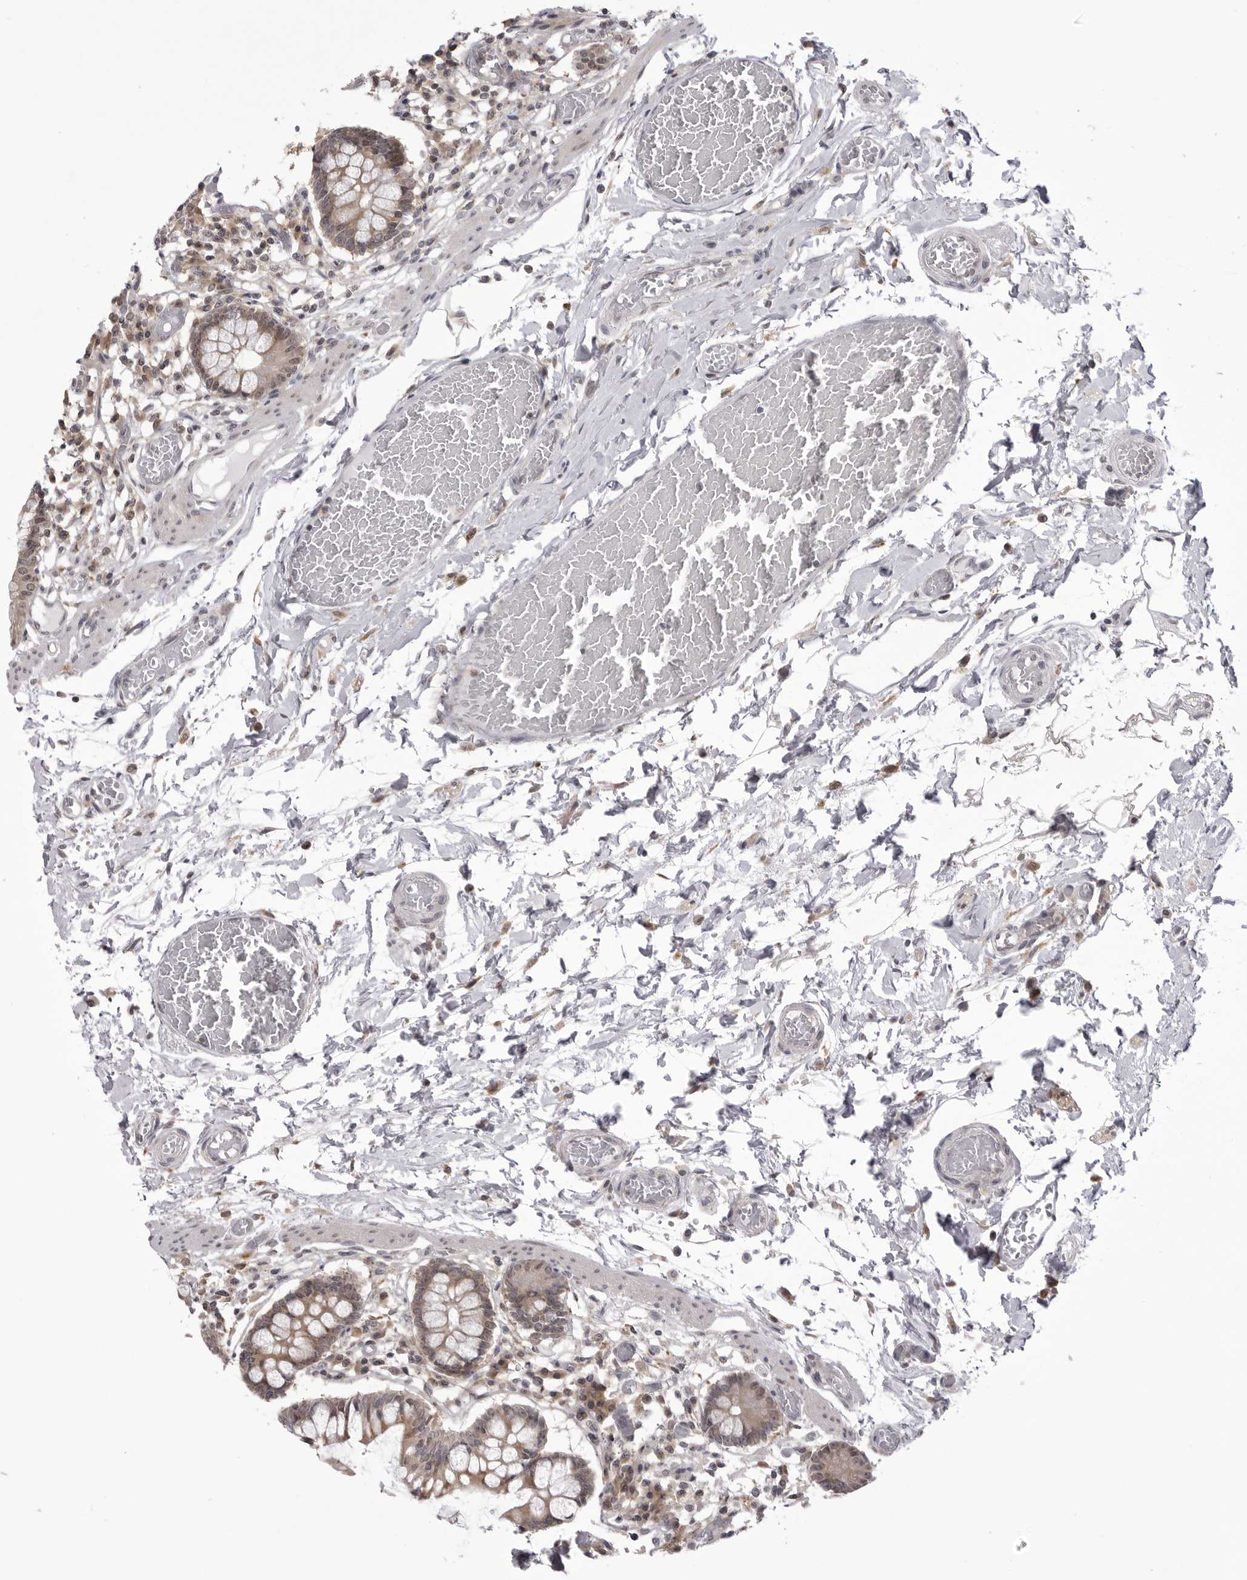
{"staining": {"intensity": "weak", "quantity": ">75%", "location": "cytoplasmic/membranous"}, "tissue": "small intestine", "cell_type": "Glandular cells", "image_type": "normal", "snomed": [{"axis": "morphology", "description": "Normal tissue, NOS"}, {"axis": "topography", "description": "Small intestine"}], "caption": "Immunohistochemical staining of unremarkable small intestine displays >75% levels of weak cytoplasmic/membranous protein expression in about >75% of glandular cells.", "gene": "PTK2B", "patient": {"sex": "female", "age": 61}}